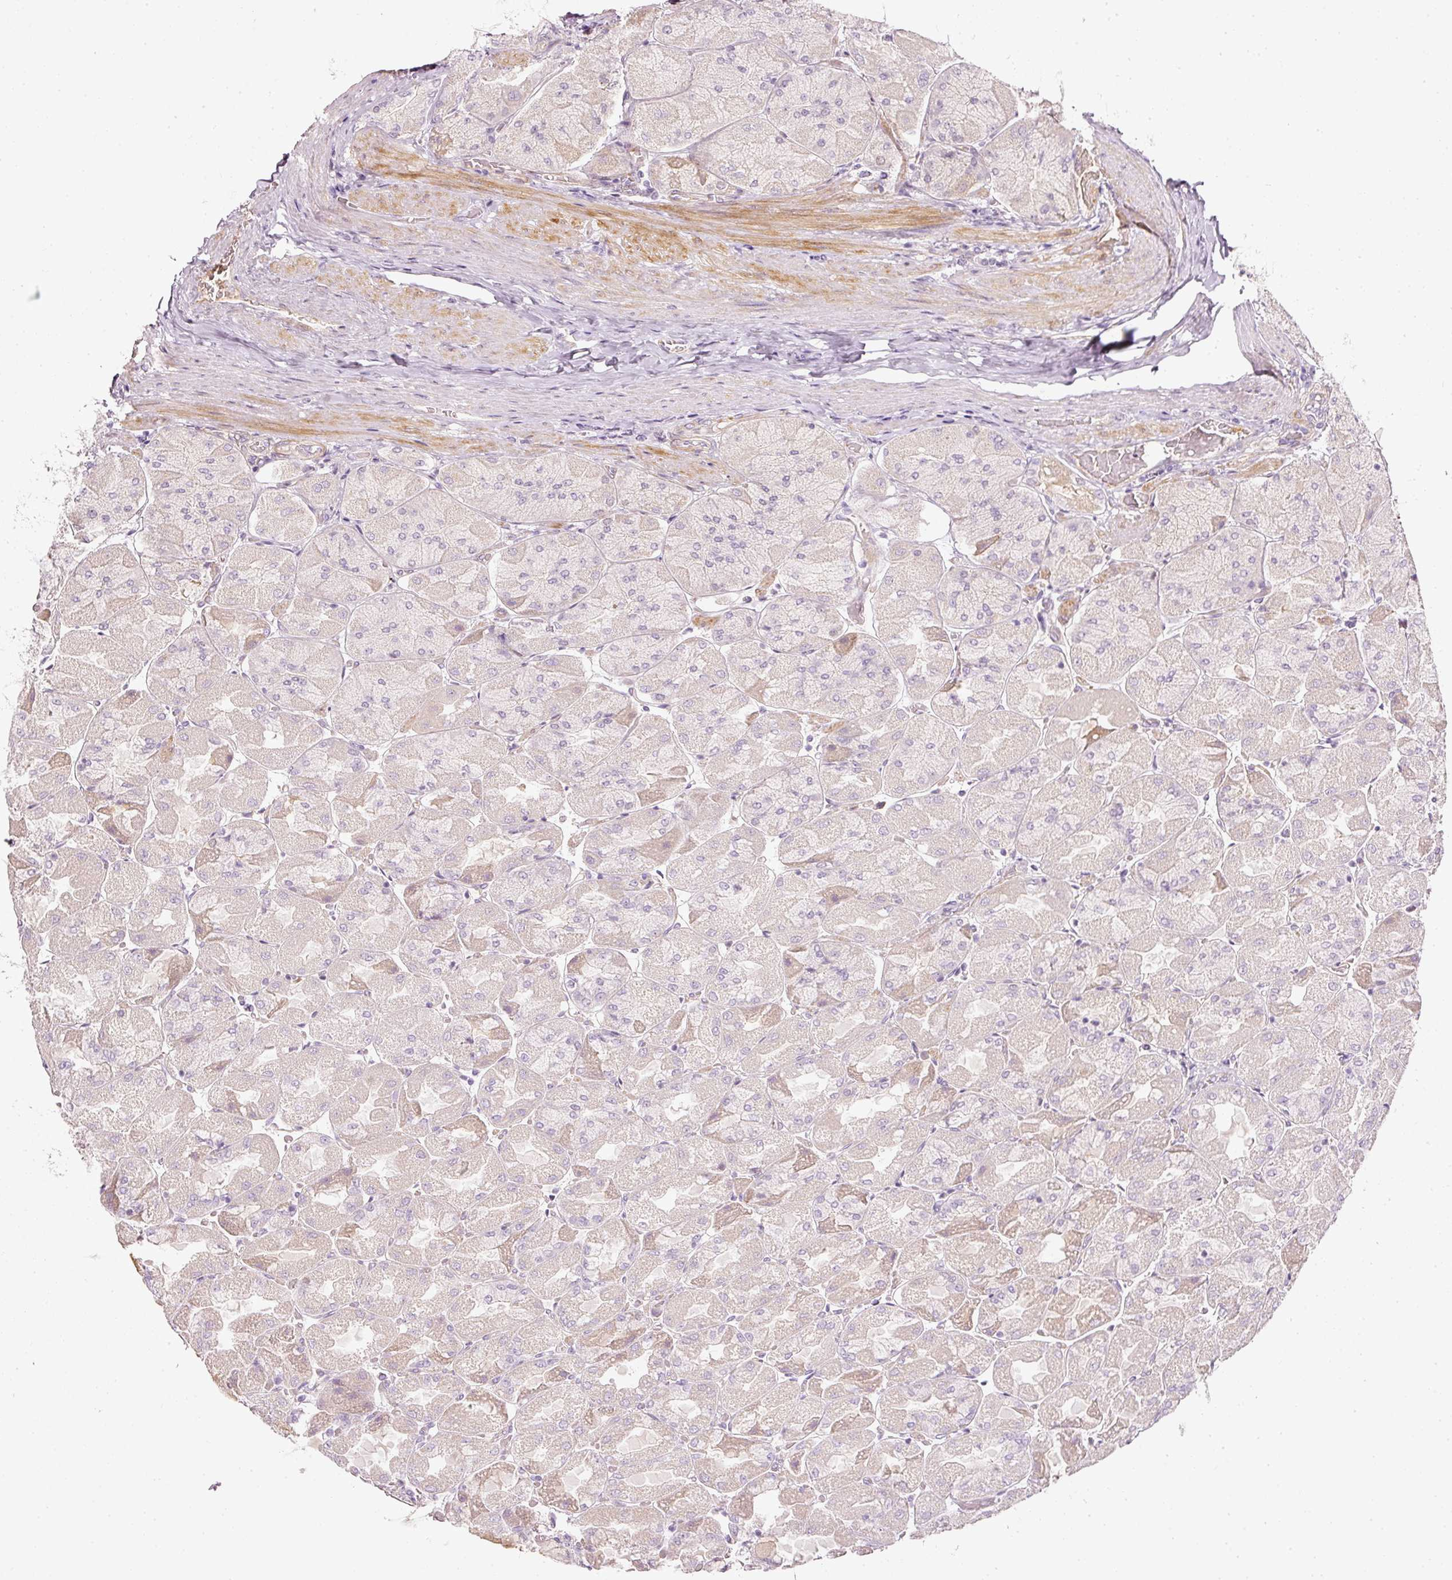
{"staining": {"intensity": "weak", "quantity": "<25%", "location": "cytoplasmic/membranous"}, "tissue": "stomach", "cell_type": "Glandular cells", "image_type": "normal", "snomed": [{"axis": "morphology", "description": "Normal tissue, NOS"}, {"axis": "topography", "description": "Stomach"}], "caption": "Immunohistochemistry (IHC) of normal stomach exhibits no expression in glandular cells.", "gene": "TOGARAM1", "patient": {"sex": "female", "age": 61}}